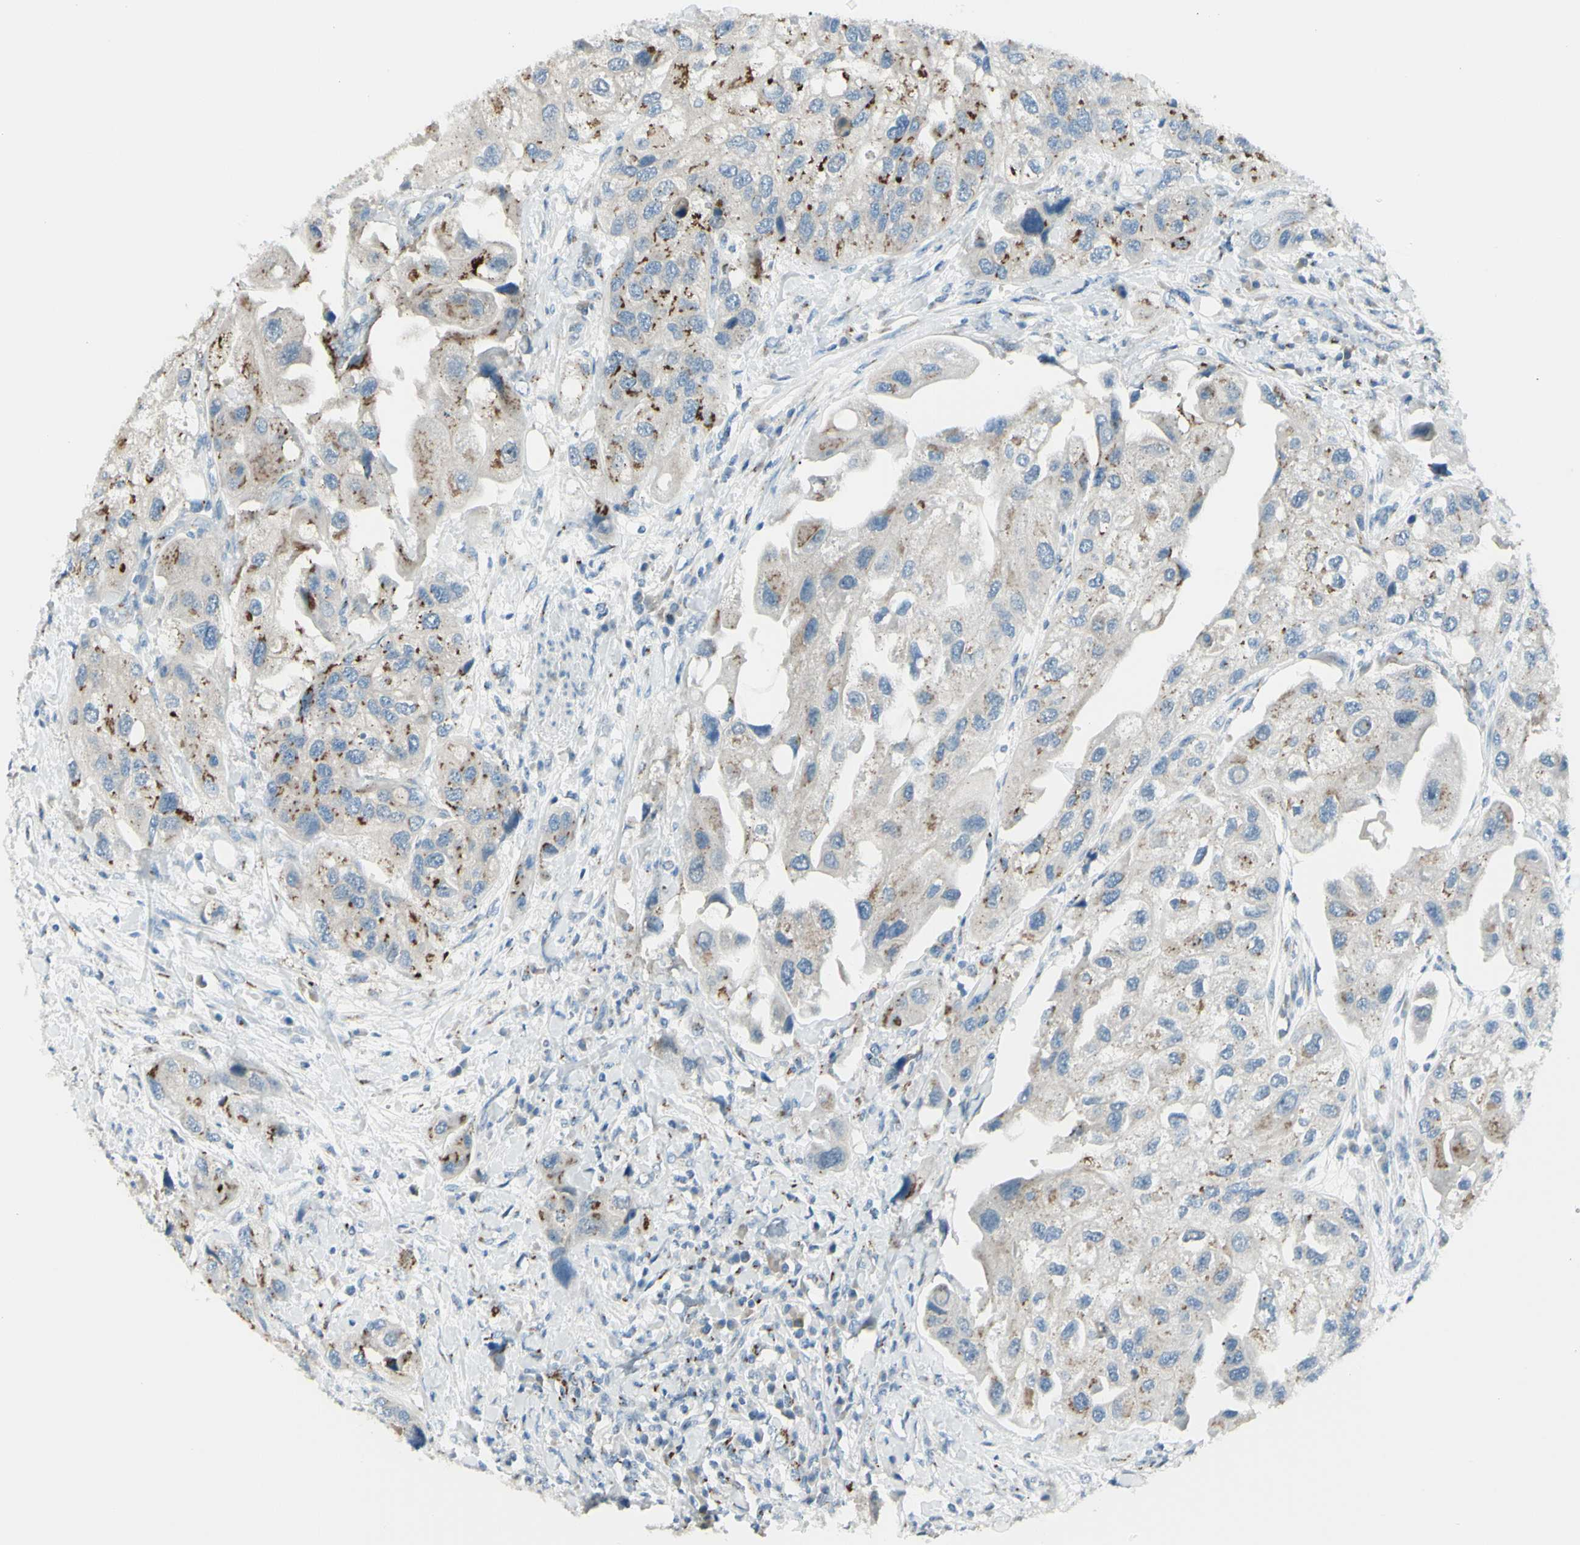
{"staining": {"intensity": "moderate", "quantity": "25%-75%", "location": "cytoplasmic/membranous"}, "tissue": "urothelial cancer", "cell_type": "Tumor cells", "image_type": "cancer", "snomed": [{"axis": "morphology", "description": "Urothelial carcinoma, High grade"}, {"axis": "topography", "description": "Urinary bladder"}], "caption": "A photomicrograph of human urothelial cancer stained for a protein demonstrates moderate cytoplasmic/membranous brown staining in tumor cells. Using DAB (3,3'-diaminobenzidine) (brown) and hematoxylin (blue) stains, captured at high magnification using brightfield microscopy.", "gene": "B4GALT1", "patient": {"sex": "female", "age": 64}}